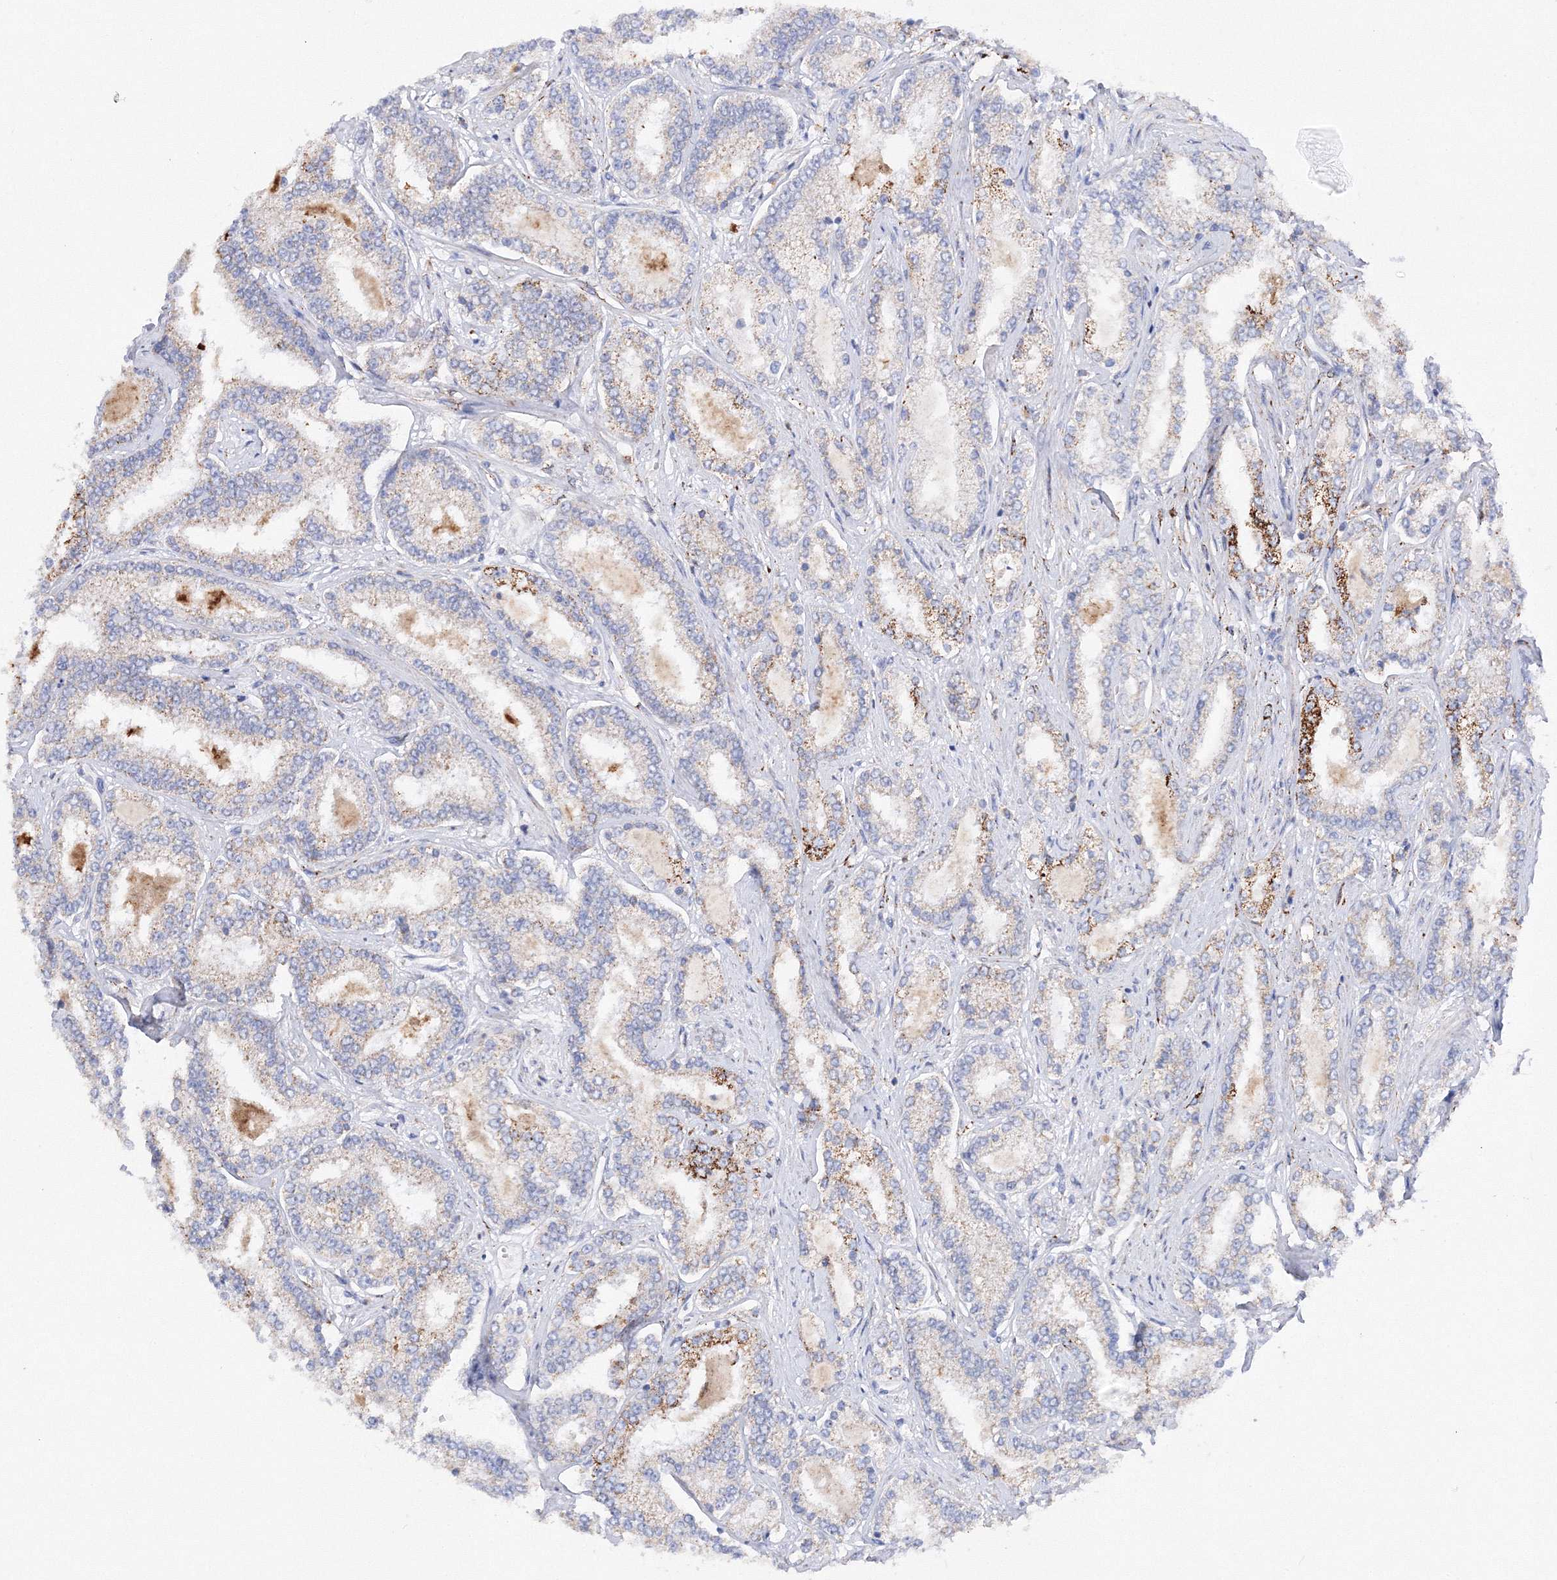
{"staining": {"intensity": "moderate", "quantity": "<25%", "location": "cytoplasmic/membranous"}, "tissue": "prostate cancer", "cell_type": "Tumor cells", "image_type": "cancer", "snomed": [{"axis": "morphology", "description": "Normal tissue, NOS"}, {"axis": "morphology", "description": "Adenocarcinoma, High grade"}, {"axis": "topography", "description": "Prostate"}], "caption": "Prostate cancer (high-grade adenocarcinoma) tissue exhibits moderate cytoplasmic/membranous expression in approximately <25% of tumor cells (DAB = brown stain, brightfield microscopy at high magnification).", "gene": "MERTK", "patient": {"sex": "male", "age": 83}}